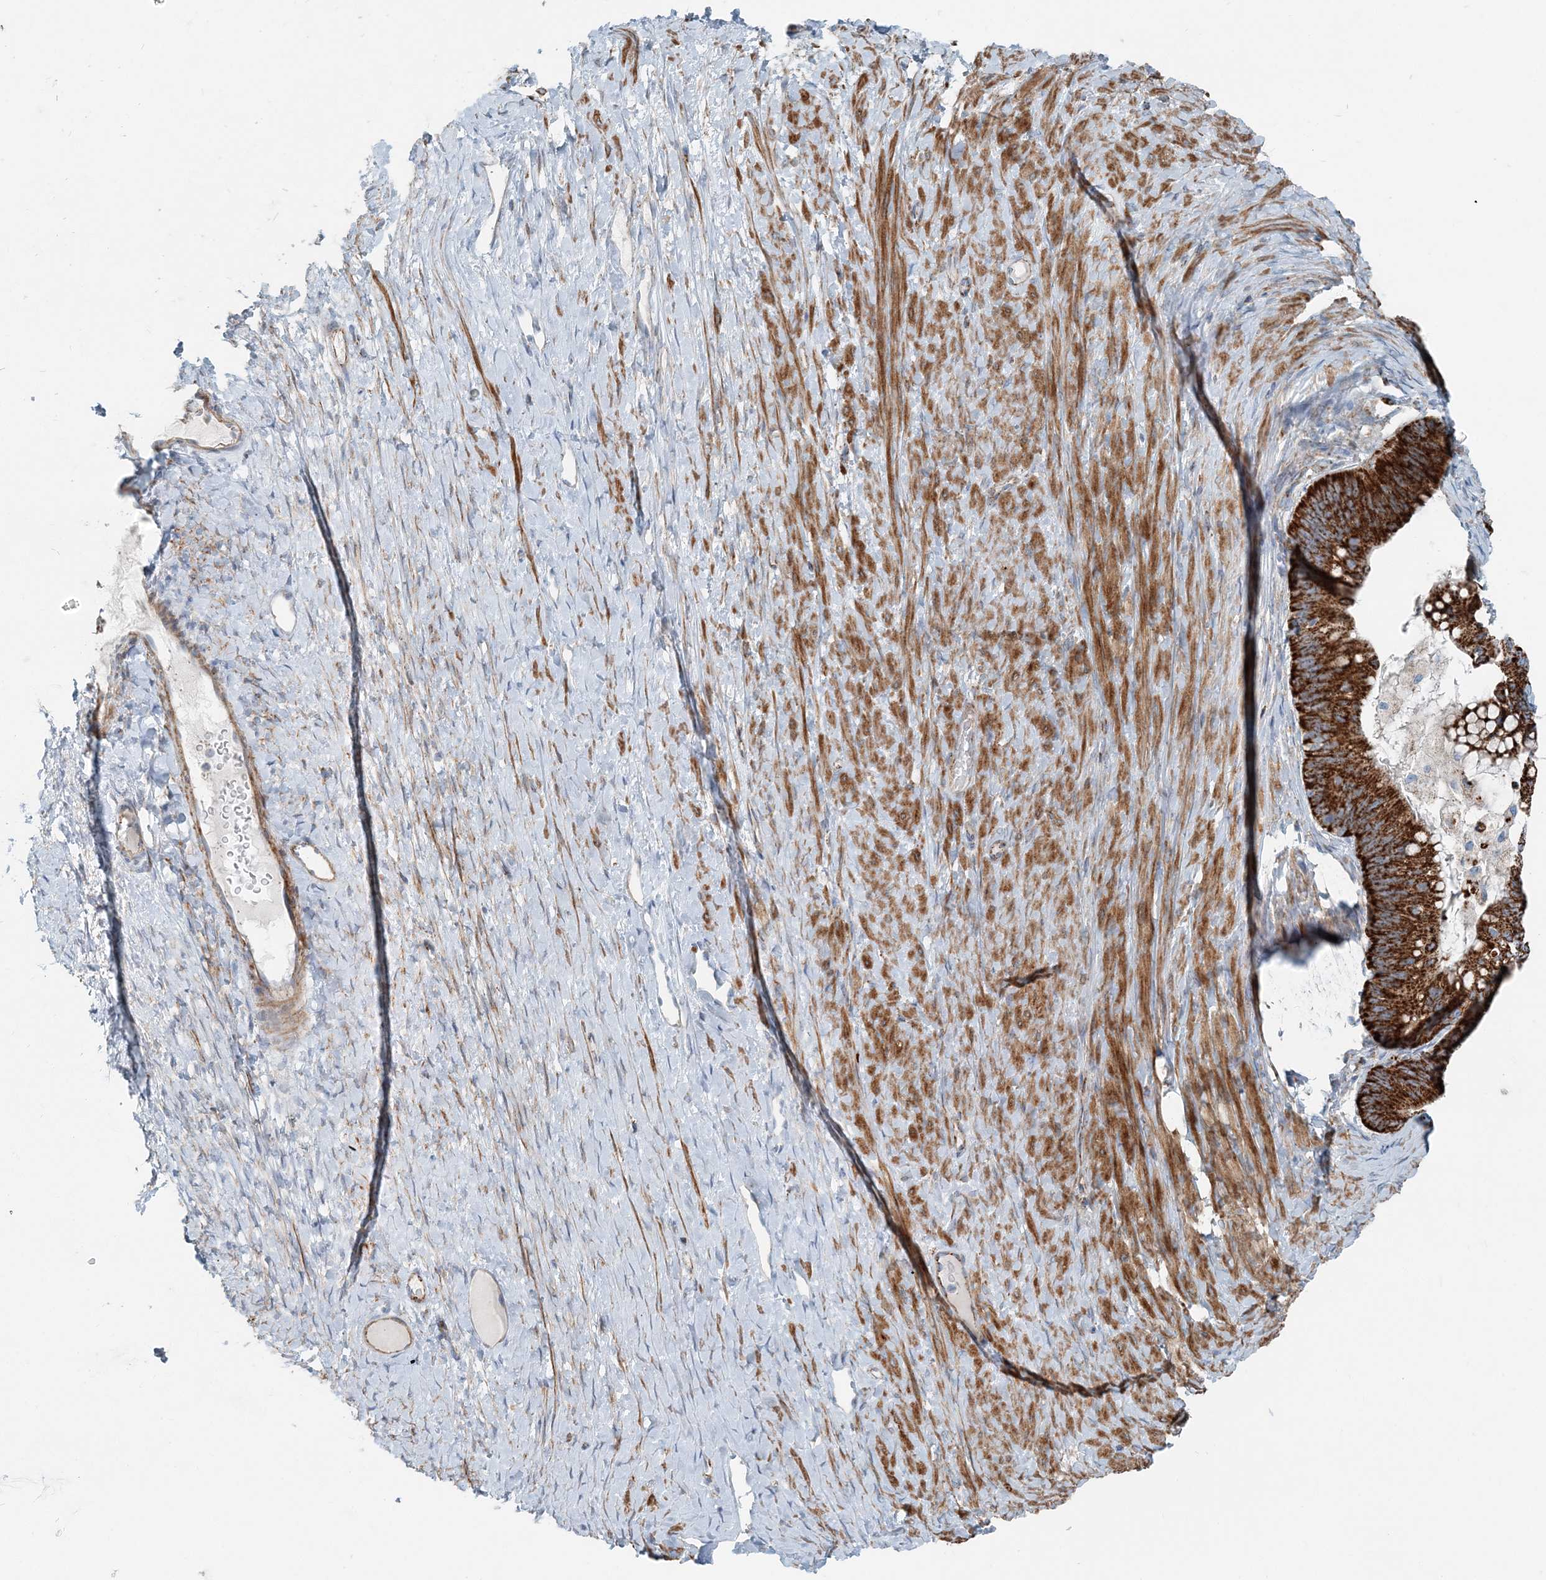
{"staining": {"intensity": "strong", "quantity": ">75%", "location": "cytoplasmic/membranous"}, "tissue": "ovarian cancer", "cell_type": "Tumor cells", "image_type": "cancer", "snomed": [{"axis": "morphology", "description": "Cystadenocarcinoma, mucinous, NOS"}, {"axis": "topography", "description": "Ovary"}], "caption": "Strong cytoplasmic/membranous staining for a protein is seen in approximately >75% of tumor cells of ovarian mucinous cystadenocarcinoma using IHC.", "gene": "INTU", "patient": {"sex": "female", "age": 61}}